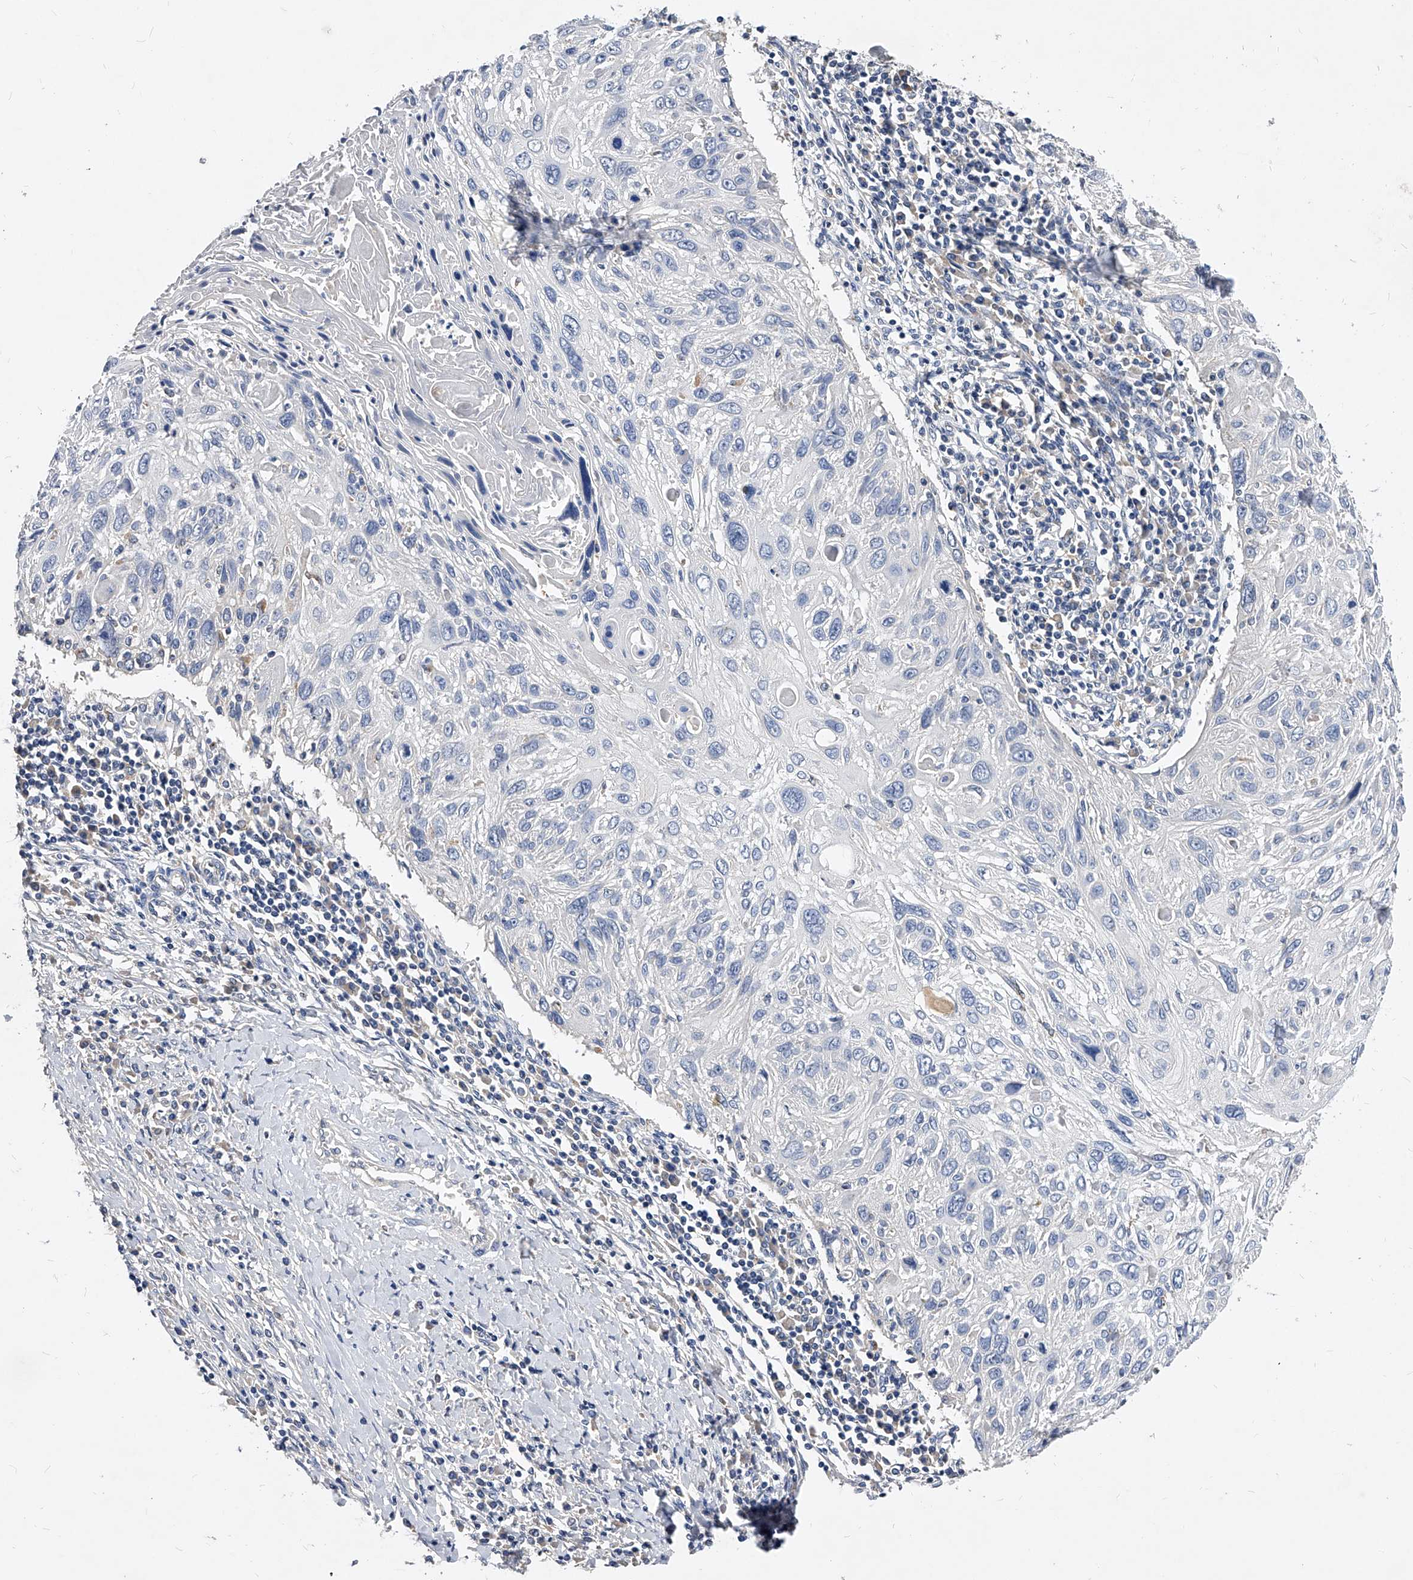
{"staining": {"intensity": "negative", "quantity": "none", "location": "none"}, "tissue": "cervical cancer", "cell_type": "Tumor cells", "image_type": "cancer", "snomed": [{"axis": "morphology", "description": "Squamous cell carcinoma, NOS"}, {"axis": "topography", "description": "Cervix"}], "caption": "An image of cervical cancer stained for a protein exhibits no brown staining in tumor cells.", "gene": "ARL4C", "patient": {"sex": "female", "age": 51}}